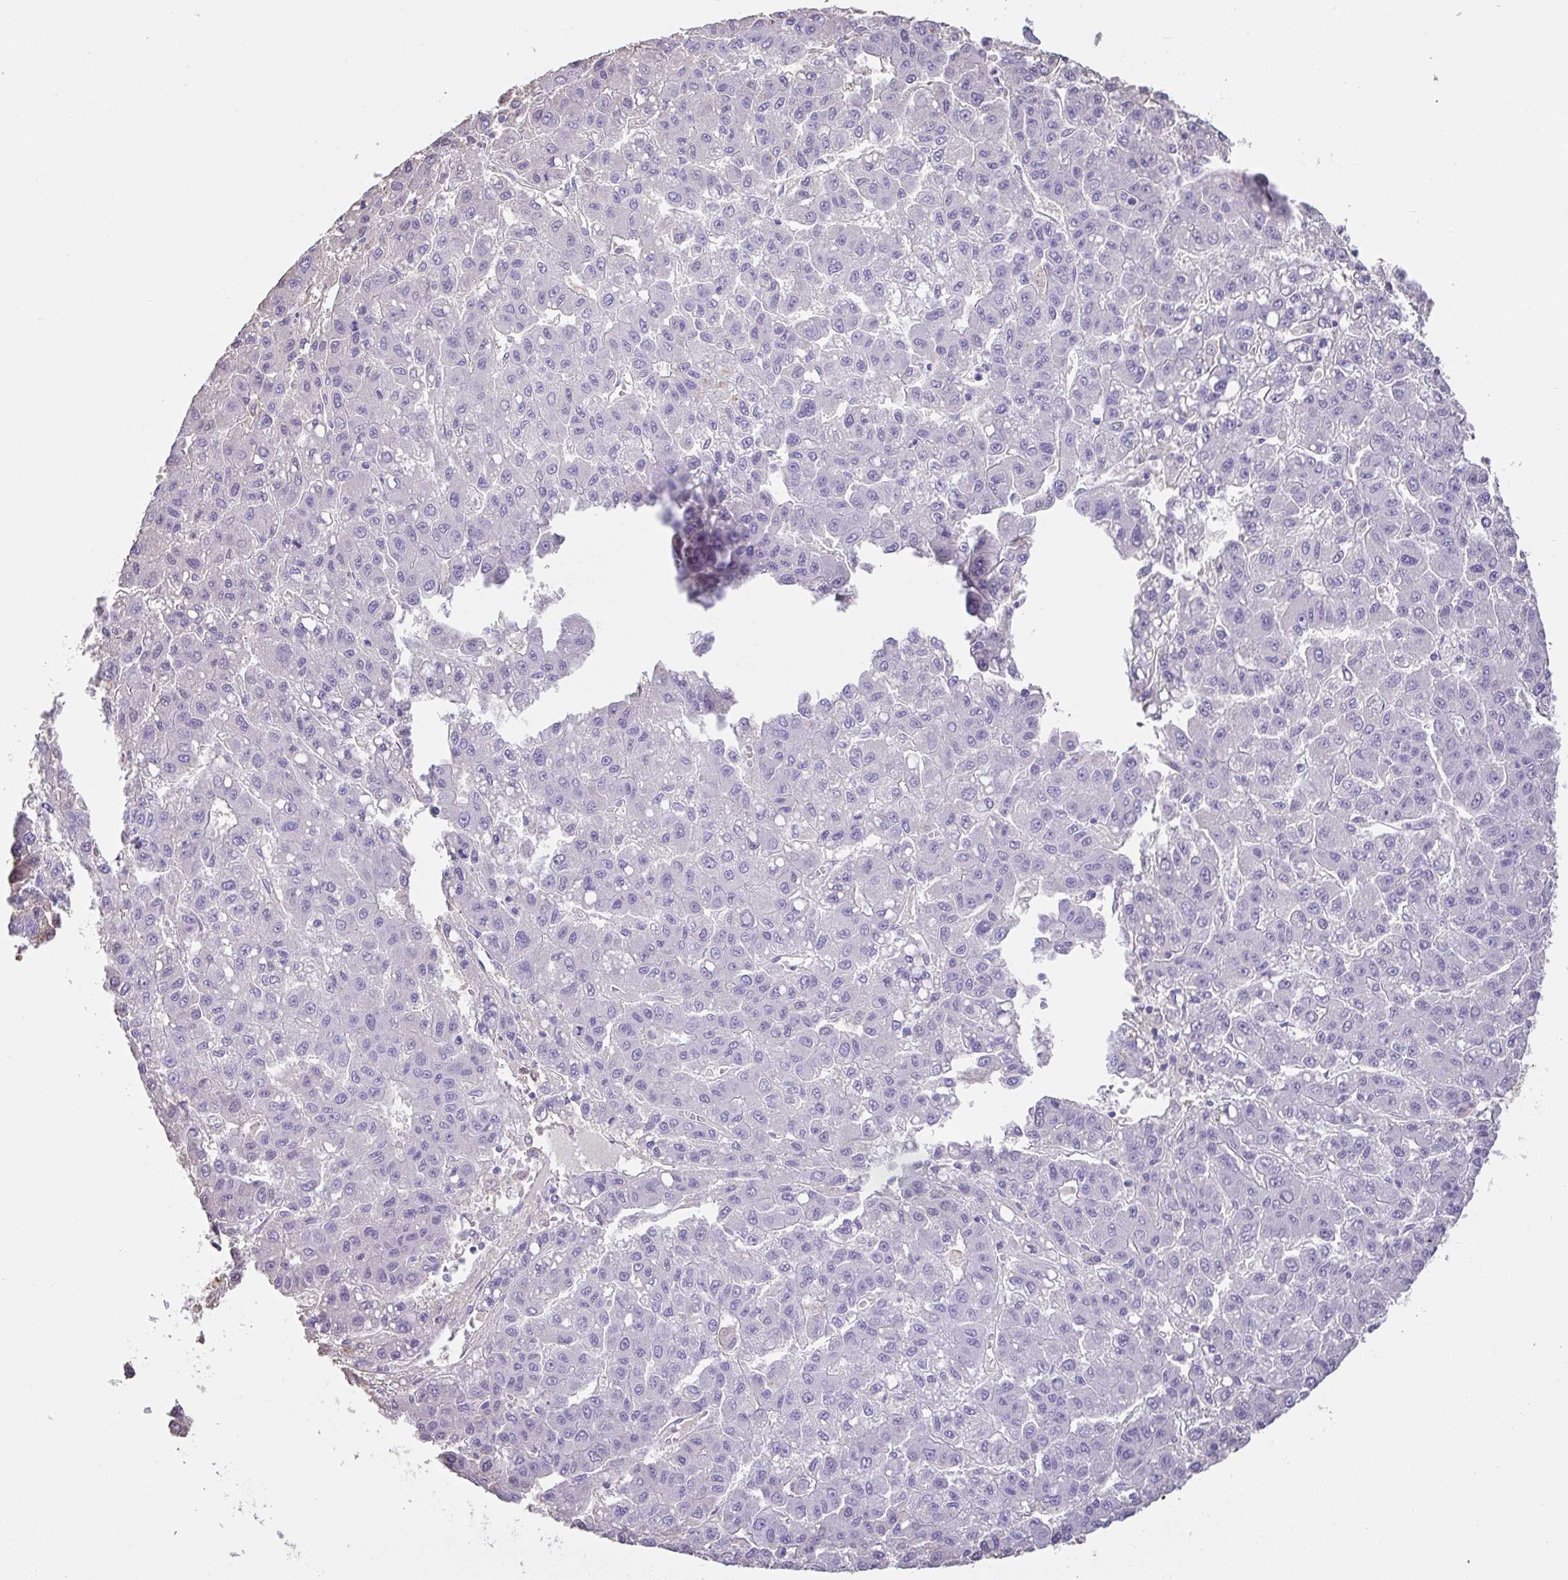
{"staining": {"intensity": "negative", "quantity": "none", "location": "none"}, "tissue": "liver cancer", "cell_type": "Tumor cells", "image_type": "cancer", "snomed": [{"axis": "morphology", "description": "Carcinoma, Hepatocellular, NOS"}, {"axis": "topography", "description": "Liver"}], "caption": "Immunohistochemistry micrograph of human hepatocellular carcinoma (liver) stained for a protein (brown), which displays no expression in tumor cells. The staining is performed using DAB brown chromogen with nuclei counter-stained in using hematoxylin.", "gene": "HOXC12", "patient": {"sex": "male", "age": 70}}